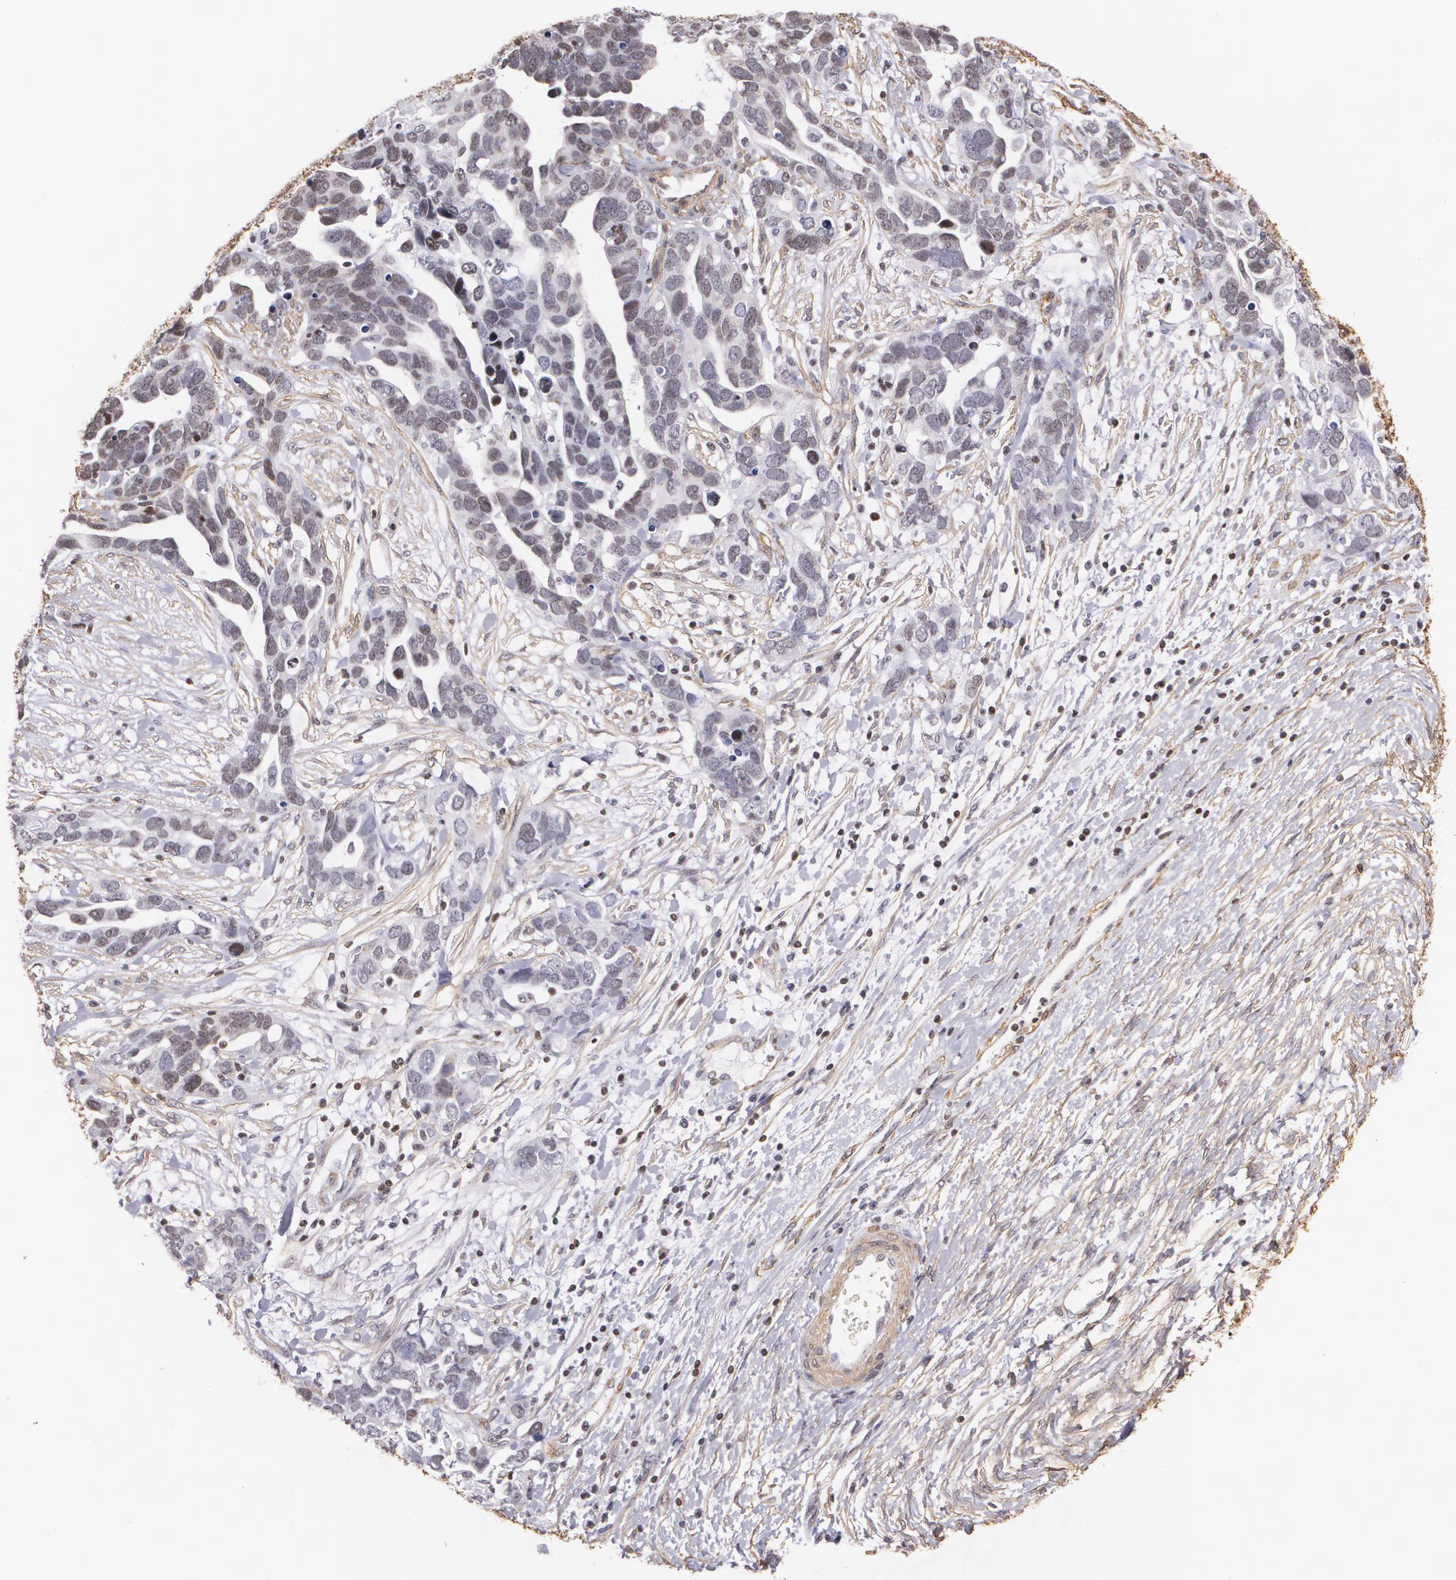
{"staining": {"intensity": "negative", "quantity": "none", "location": "none"}, "tissue": "ovarian cancer", "cell_type": "Tumor cells", "image_type": "cancer", "snomed": [{"axis": "morphology", "description": "Cystadenocarcinoma, serous, NOS"}, {"axis": "topography", "description": "Ovary"}], "caption": "Protein analysis of ovarian cancer shows no significant positivity in tumor cells.", "gene": "VAMP1", "patient": {"sex": "female", "age": 54}}